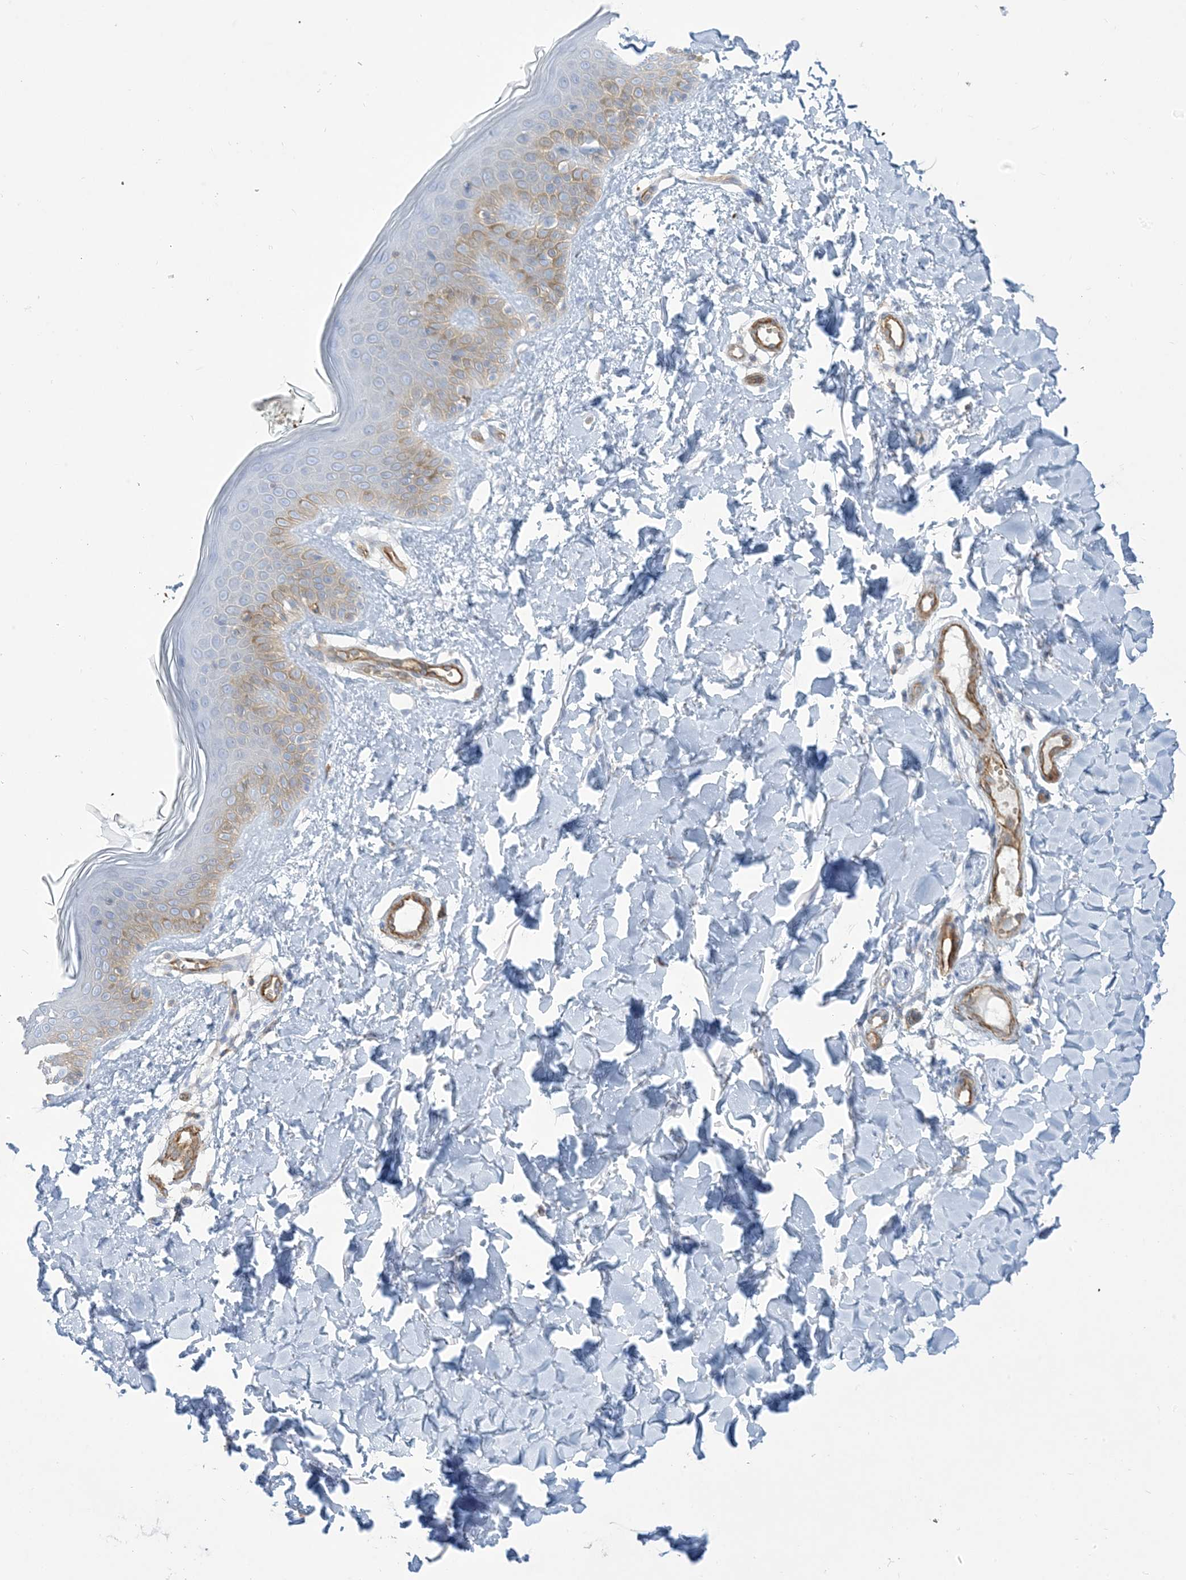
{"staining": {"intensity": "negative", "quantity": "none", "location": "none"}, "tissue": "skin", "cell_type": "Fibroblasts", "image_type": "normal", "snomed": [{"axis": "morphology", "description": "Normal tissue, NOS"}, {"axis": "topography", "description": "Skin"}], "caption": "IHC histopathology image of unremarkable skin: human skin stained with DAB (3,3'-diaminobenzidine) reveals no significant protein positivity in fibroblasts.", "gene": "B3GNT7", "patient": {"sex": "male", "age": 37}}